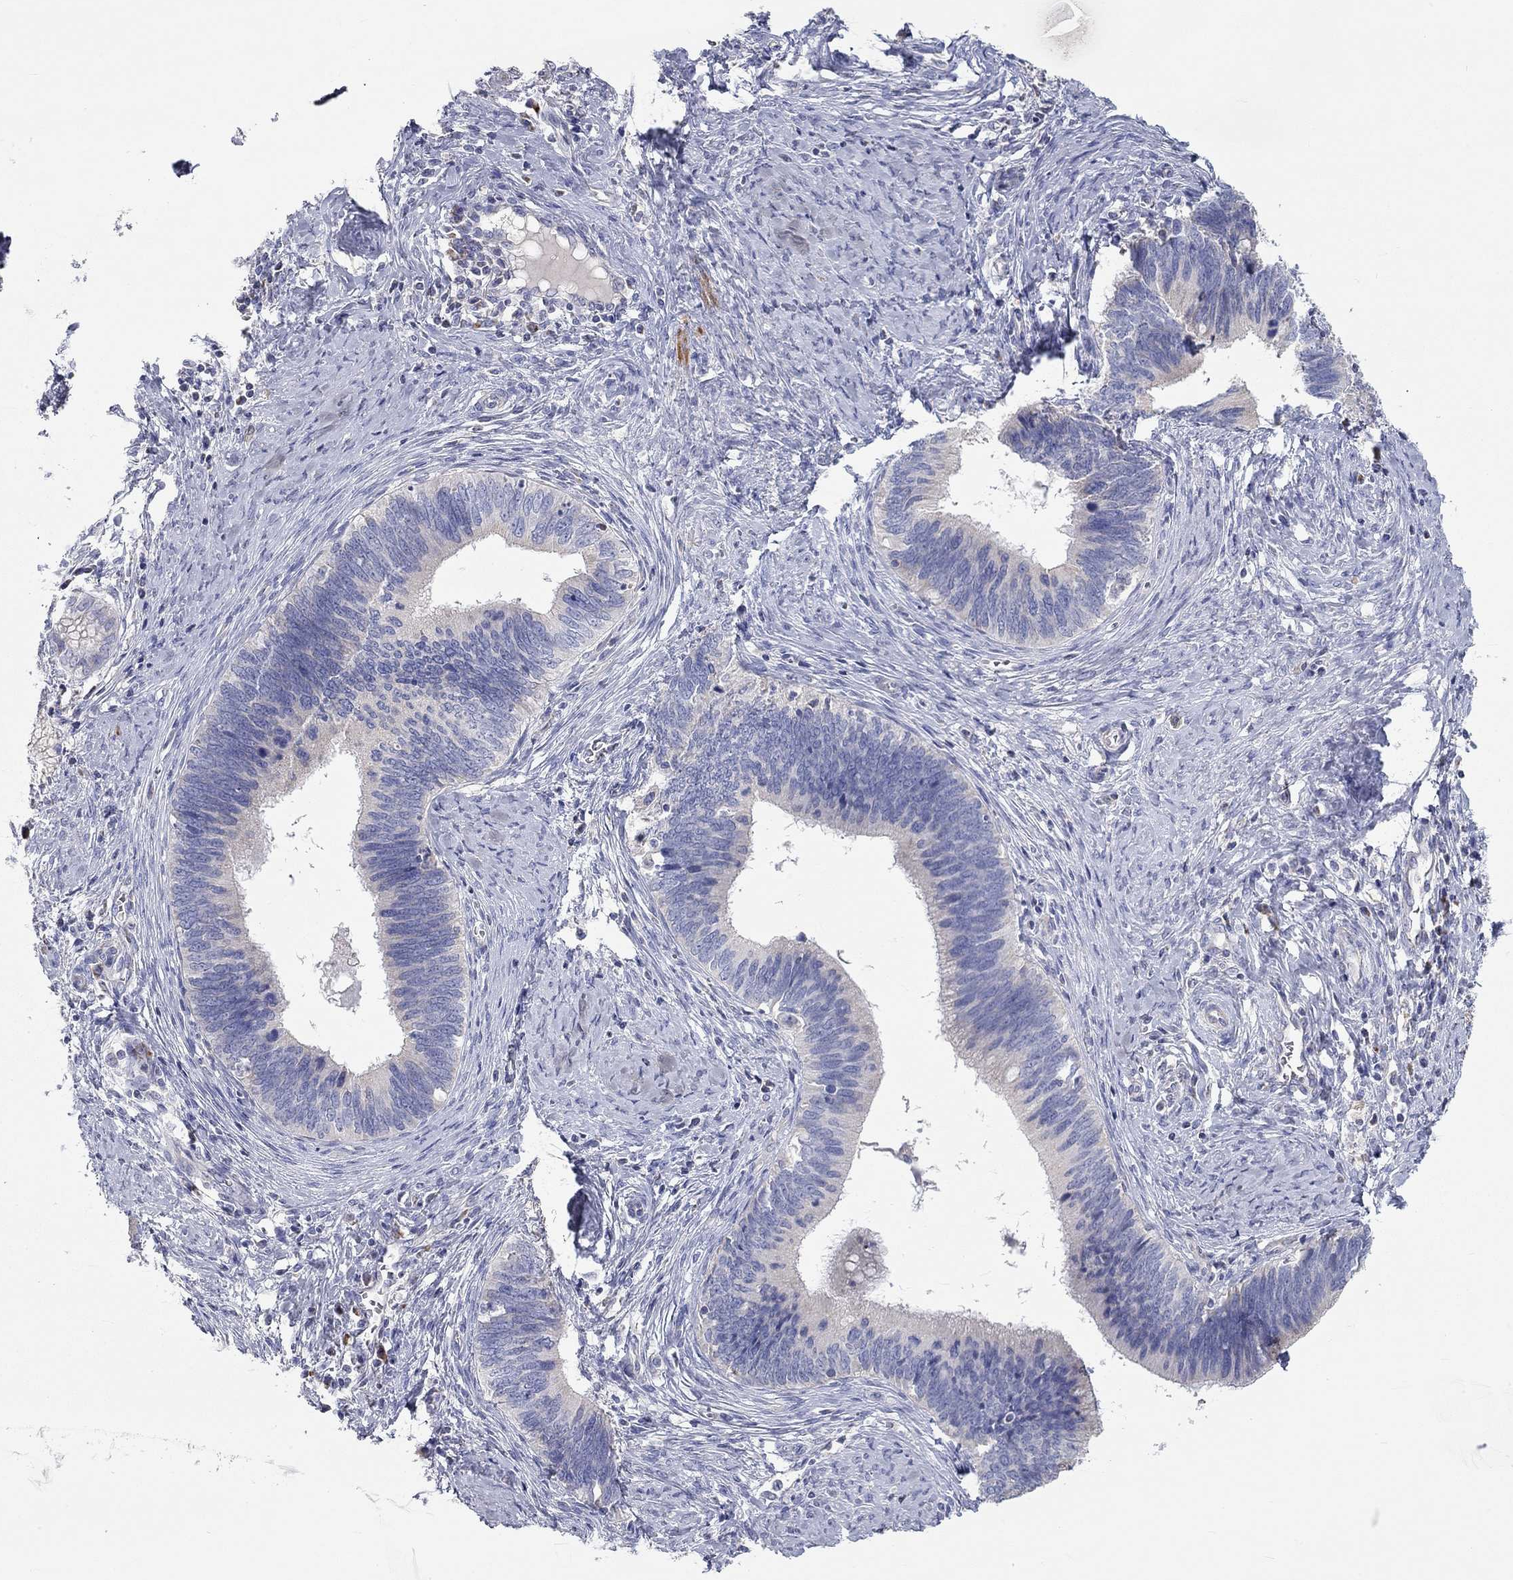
{"staining": {"intensity": "negative", "quantity": "none", "location": "none"}, "tissue": "cervical cancer", "cell_type": "Tumor cells", "image_type": "cancer", "snomed": [{"axis": "morphology", "description": "Adenocarcinoma, NOS"}, {"axis": "topography", "description": "Cervix"}], "caption": "Tumor cells are negative for brown protein staining in cervical adenocarcinoma.", "gene": "RCAN1", "patient": {"sex": "female", "age": 42}}